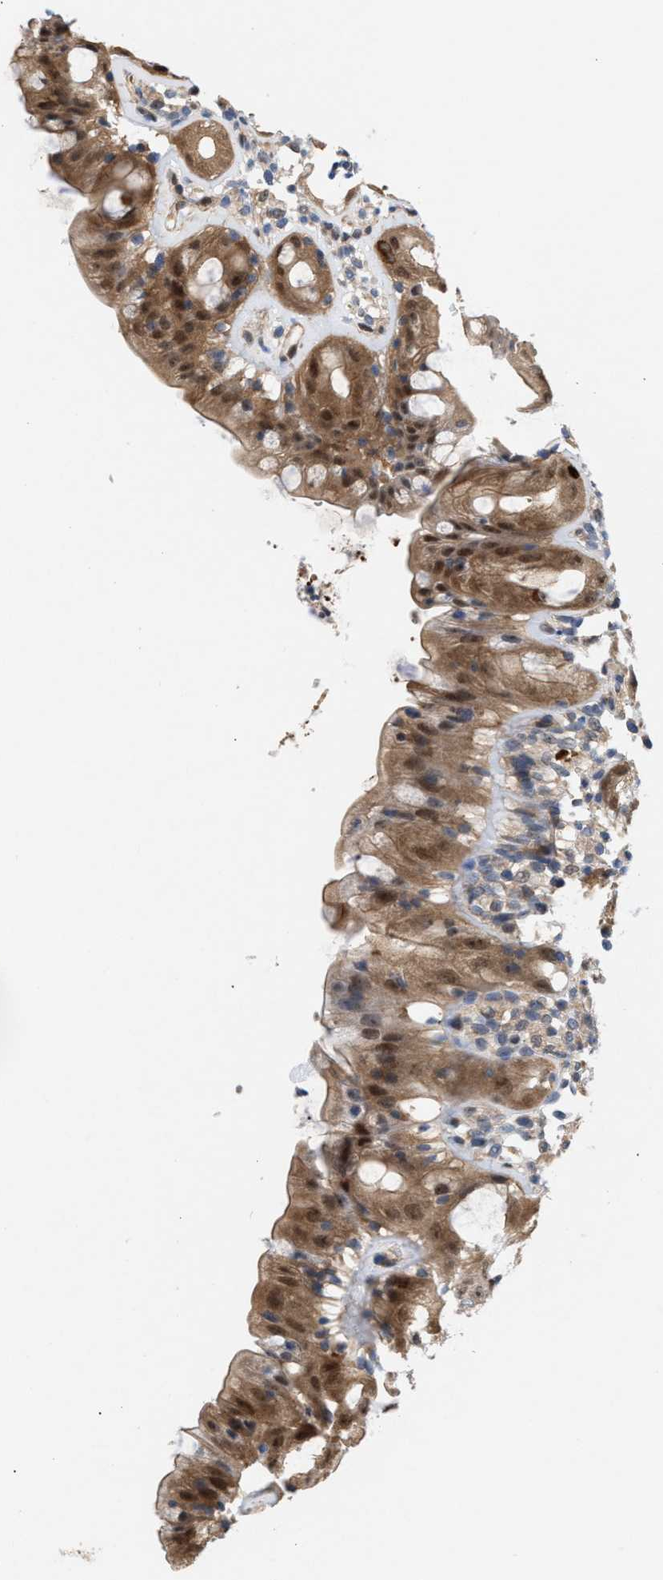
{"staining": {"intensity": "strong", "quantity": "25%-75%", "location": "cytoplasmic/membranous,nuclear"}, "tissue": "rectum", "cell_type": "Glandular cells", "image_type": "normal", "snomed": [{"axis": "morphology", "description": "Normal tissue, NOS"}, {"axis": "topography", "description": "Rectum"}], "caption": "Benign rectum displays strong cytoplasmic/membranous,nuclear expression in about 25%-75% of glandular cells, visualized by immunohistochemistry.", "gene": "GLOD4", "patient": {"sex": "male", "age": 44}}